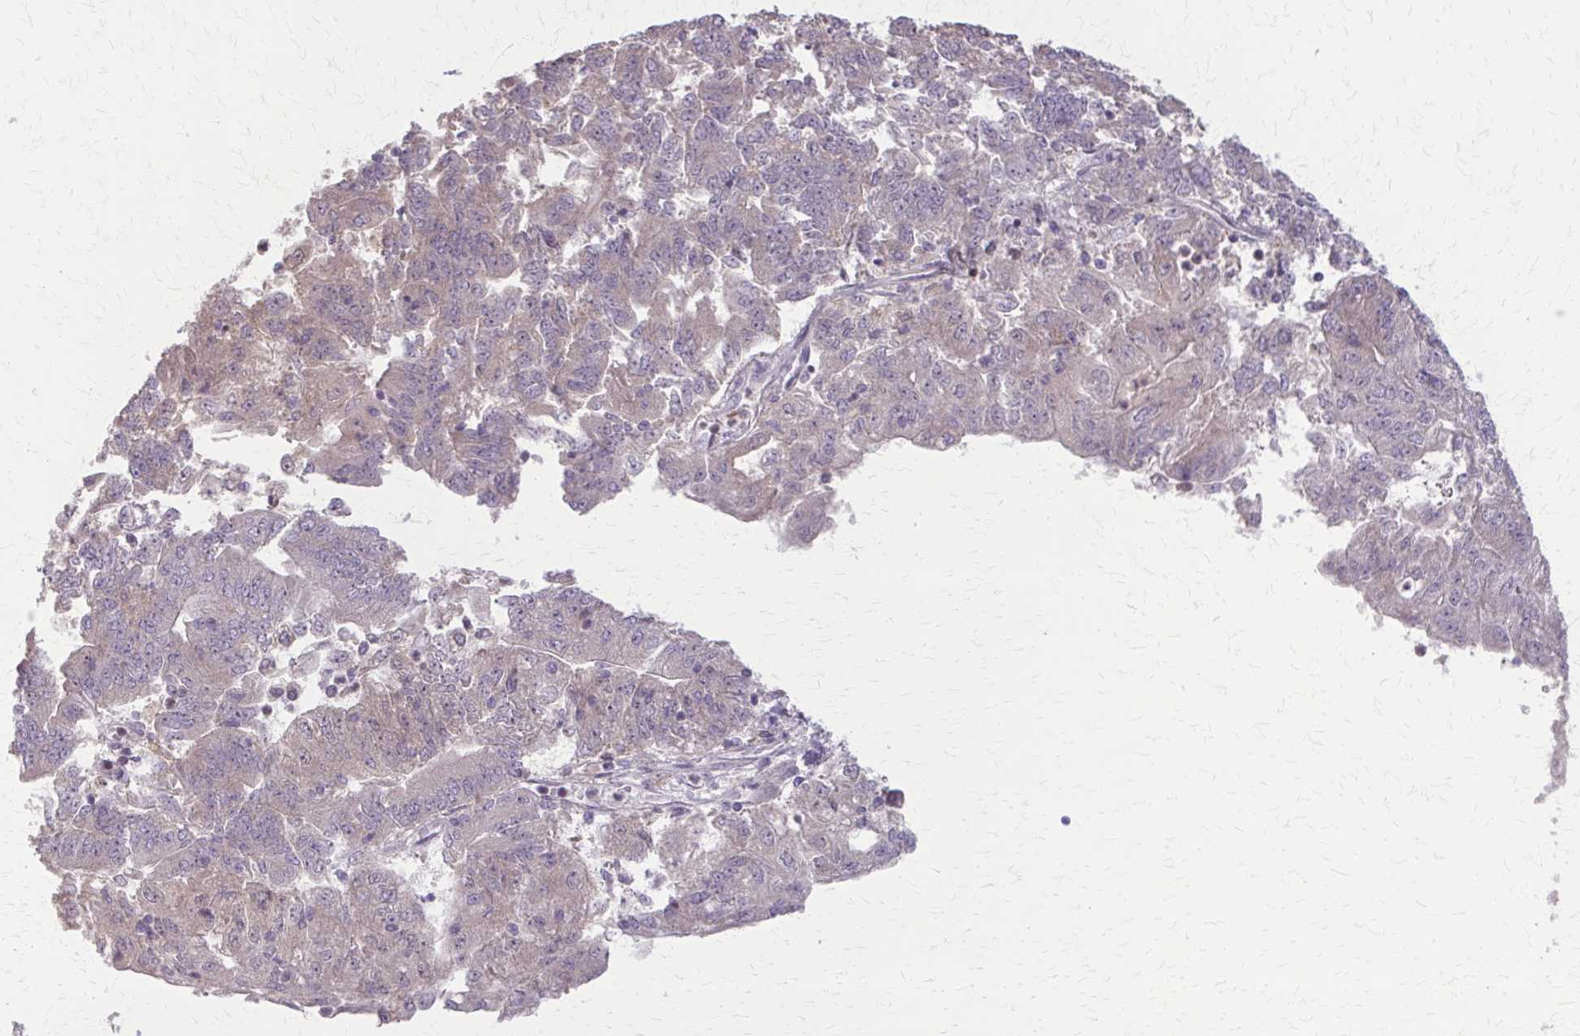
{"staining": {"intensity": "weak", "quantity": "<25%", "location": "cytoplasmic/membranous"}, "tissue": "endometrial cancer", "cell_type": "Tumor cells", "image_type": "cancer", "snomed": [{"axis": "morphology", "description": "Adenocarcinoma, NOS"}, {"axis": "topography", "description": "Endometrium"}], "caption": "Immunohistochemistry (IHC) micrograph of neoplastic tissue: endometrial cancer (adenocarcinoma) stained with DAB (3,3'-diaminobenzidine) exhibits no significant protein positivity in tumor cells.", "gene": "NRBF2", "patient": {"sex": "female", "age": 70}}